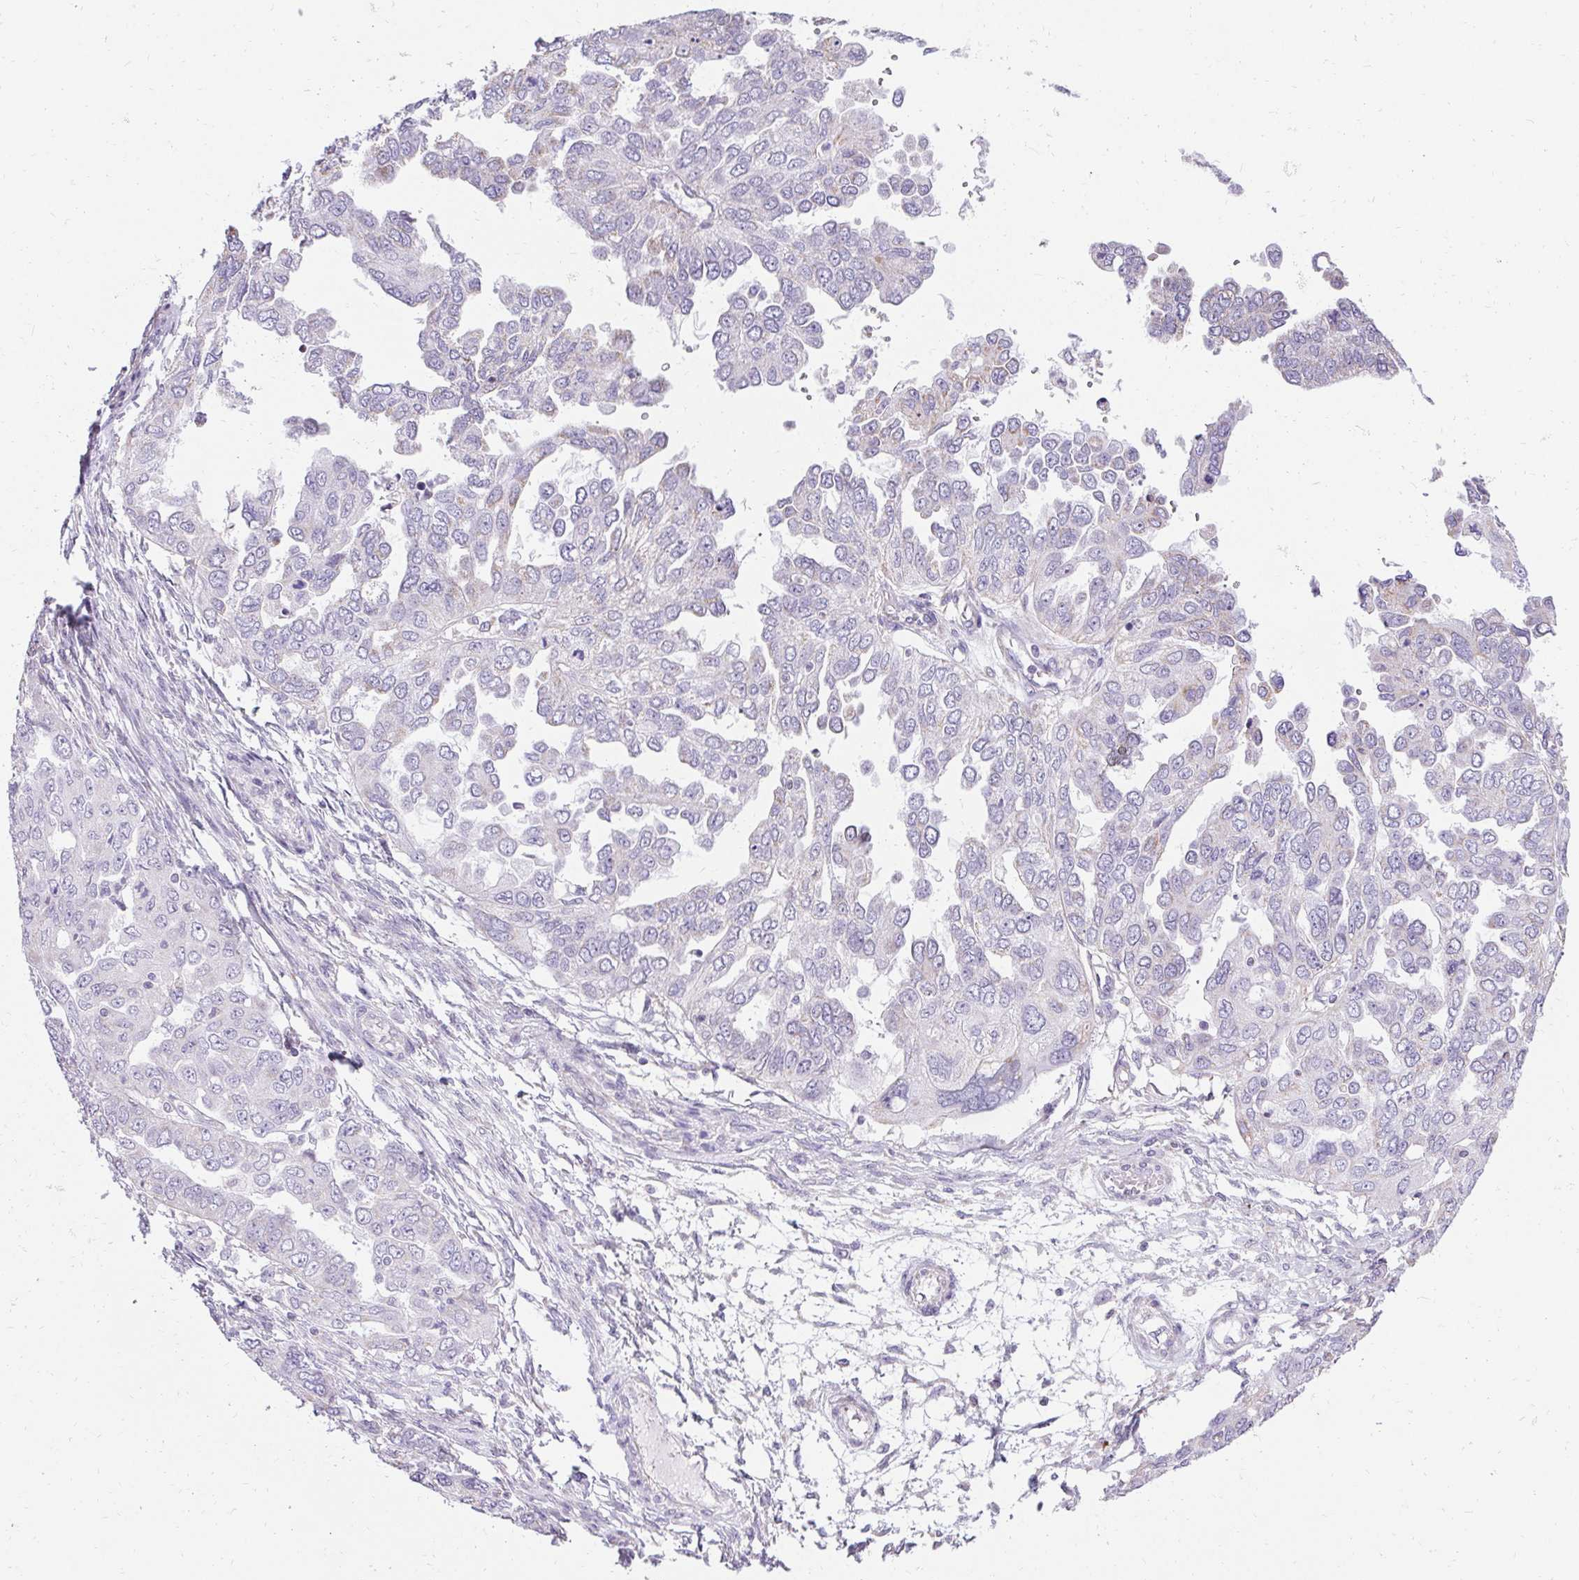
{"staining": {"intensity": "negative", "quantity": "none", "location": "none"}, "tissue": "ovarian cancer", "cell_type": "Tumor cells", "image_type": "cancer", "snomed": [{"axis": "morphology", "description": "Cystadenocarcinoma, serous, NOS"}, {"axis": "topography", "description": "Ovary"}], "caption": "Immunohistochemistry histopathology image of neoplastic tissue: ovarian cancer stained with DAB demonstrates no significant protein expression in tumor cells. (Brightfield microscopy of DAB (3,3'-diaminobenzidine) immunohistochemistry (IHC) at high magnification).", "gene": "ASGR2", "patient": {"sex": "female", "age": 53}}